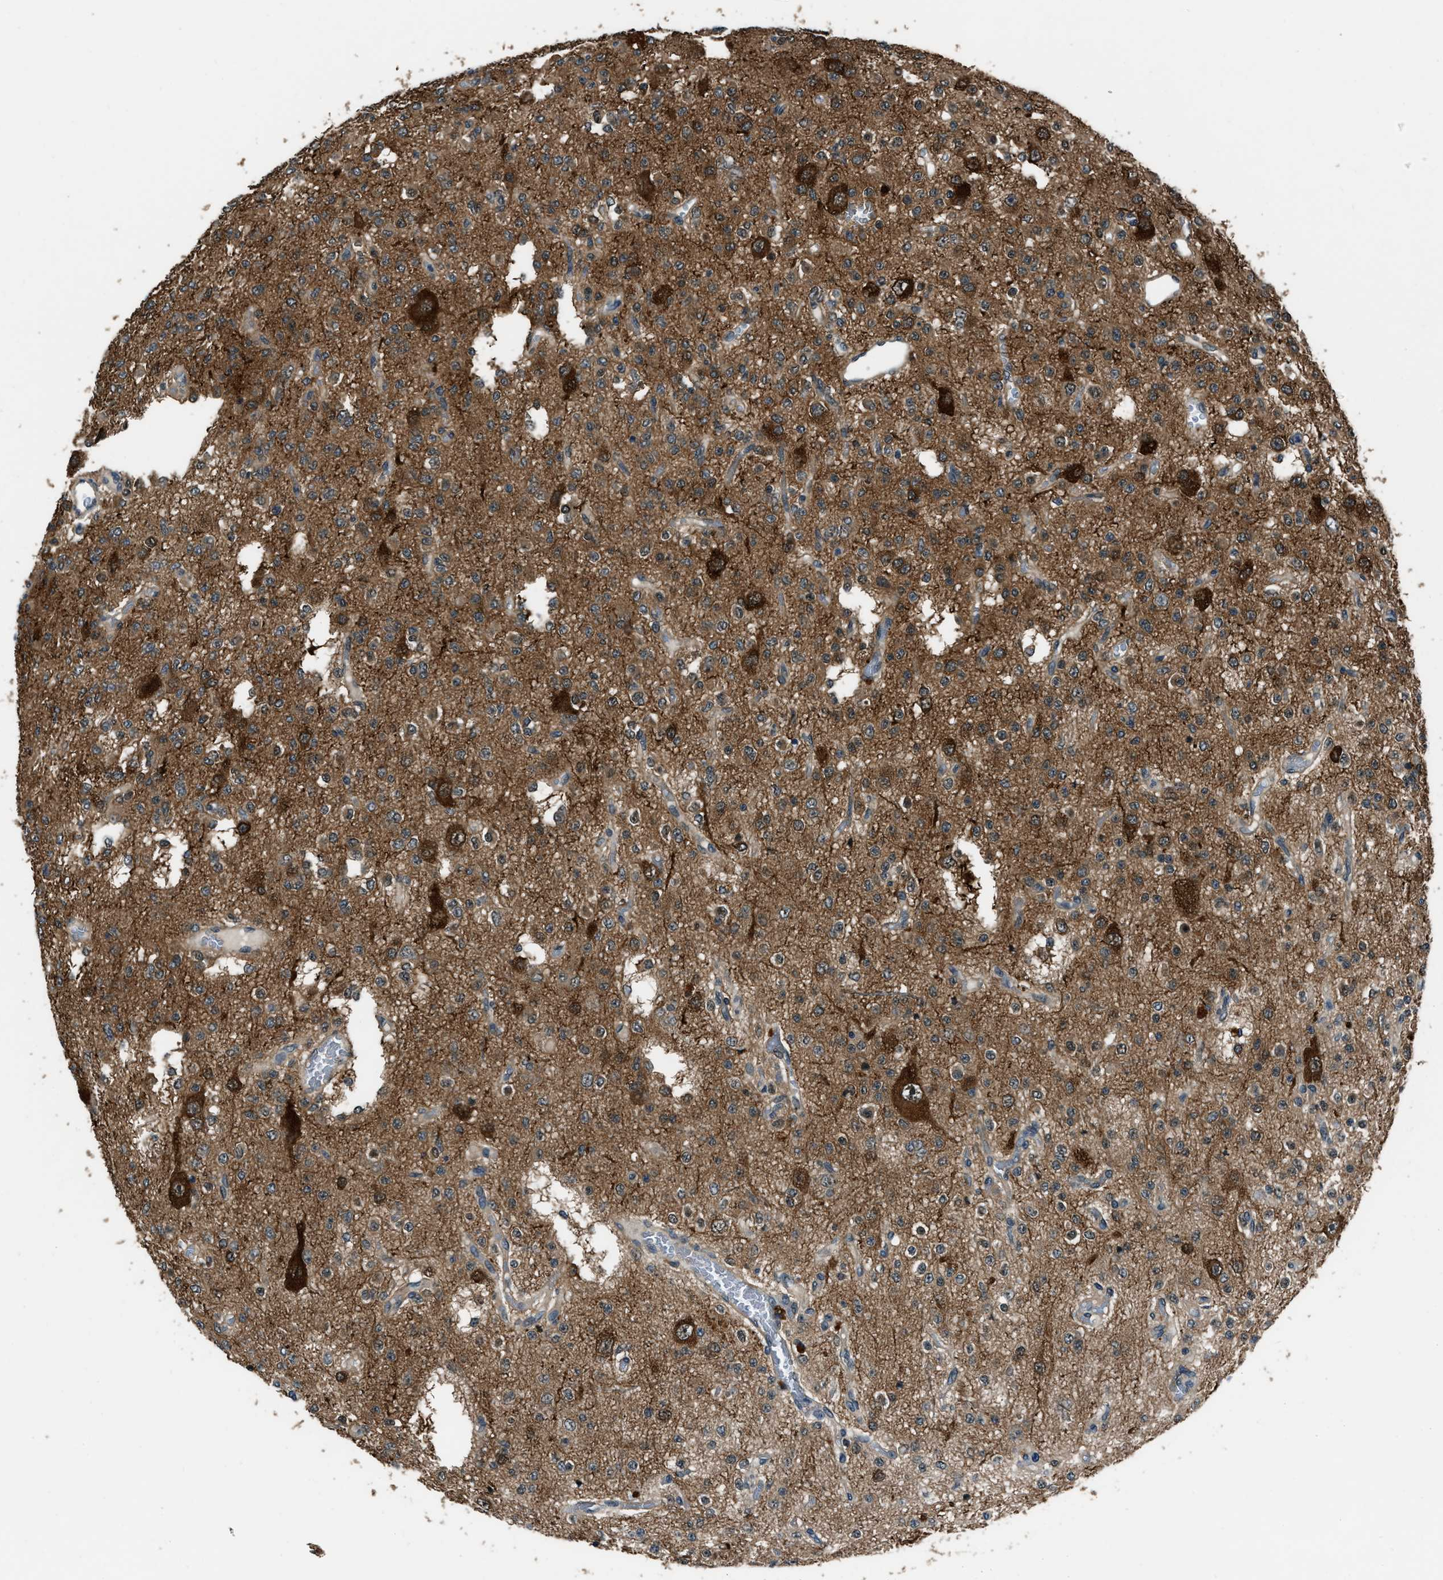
{"staining": {"intensity": "moderate", "quantity": "25%-75%", "location": "cytoplasmic/membranous"}, "tissue": "glioma", "cell_type": "Tumor cells", "image_type": "cancer", "snomed": [{"axis": "morphology", "description": "Glioma, malignant, Low grade"}, {"axis": "topography", "description": "Brain"}], "caption": "Moderate cytoplasmic/membranous staining is present in about 25%-75% of tumor cells in malignant low-grade glioma. (Stains: DAB in brown, nuclei in blue, Microscopy: brightfield microscopy at high magnification).", "gene": "NUDCD3", "patient": {"sex": "male", "age": 38}}